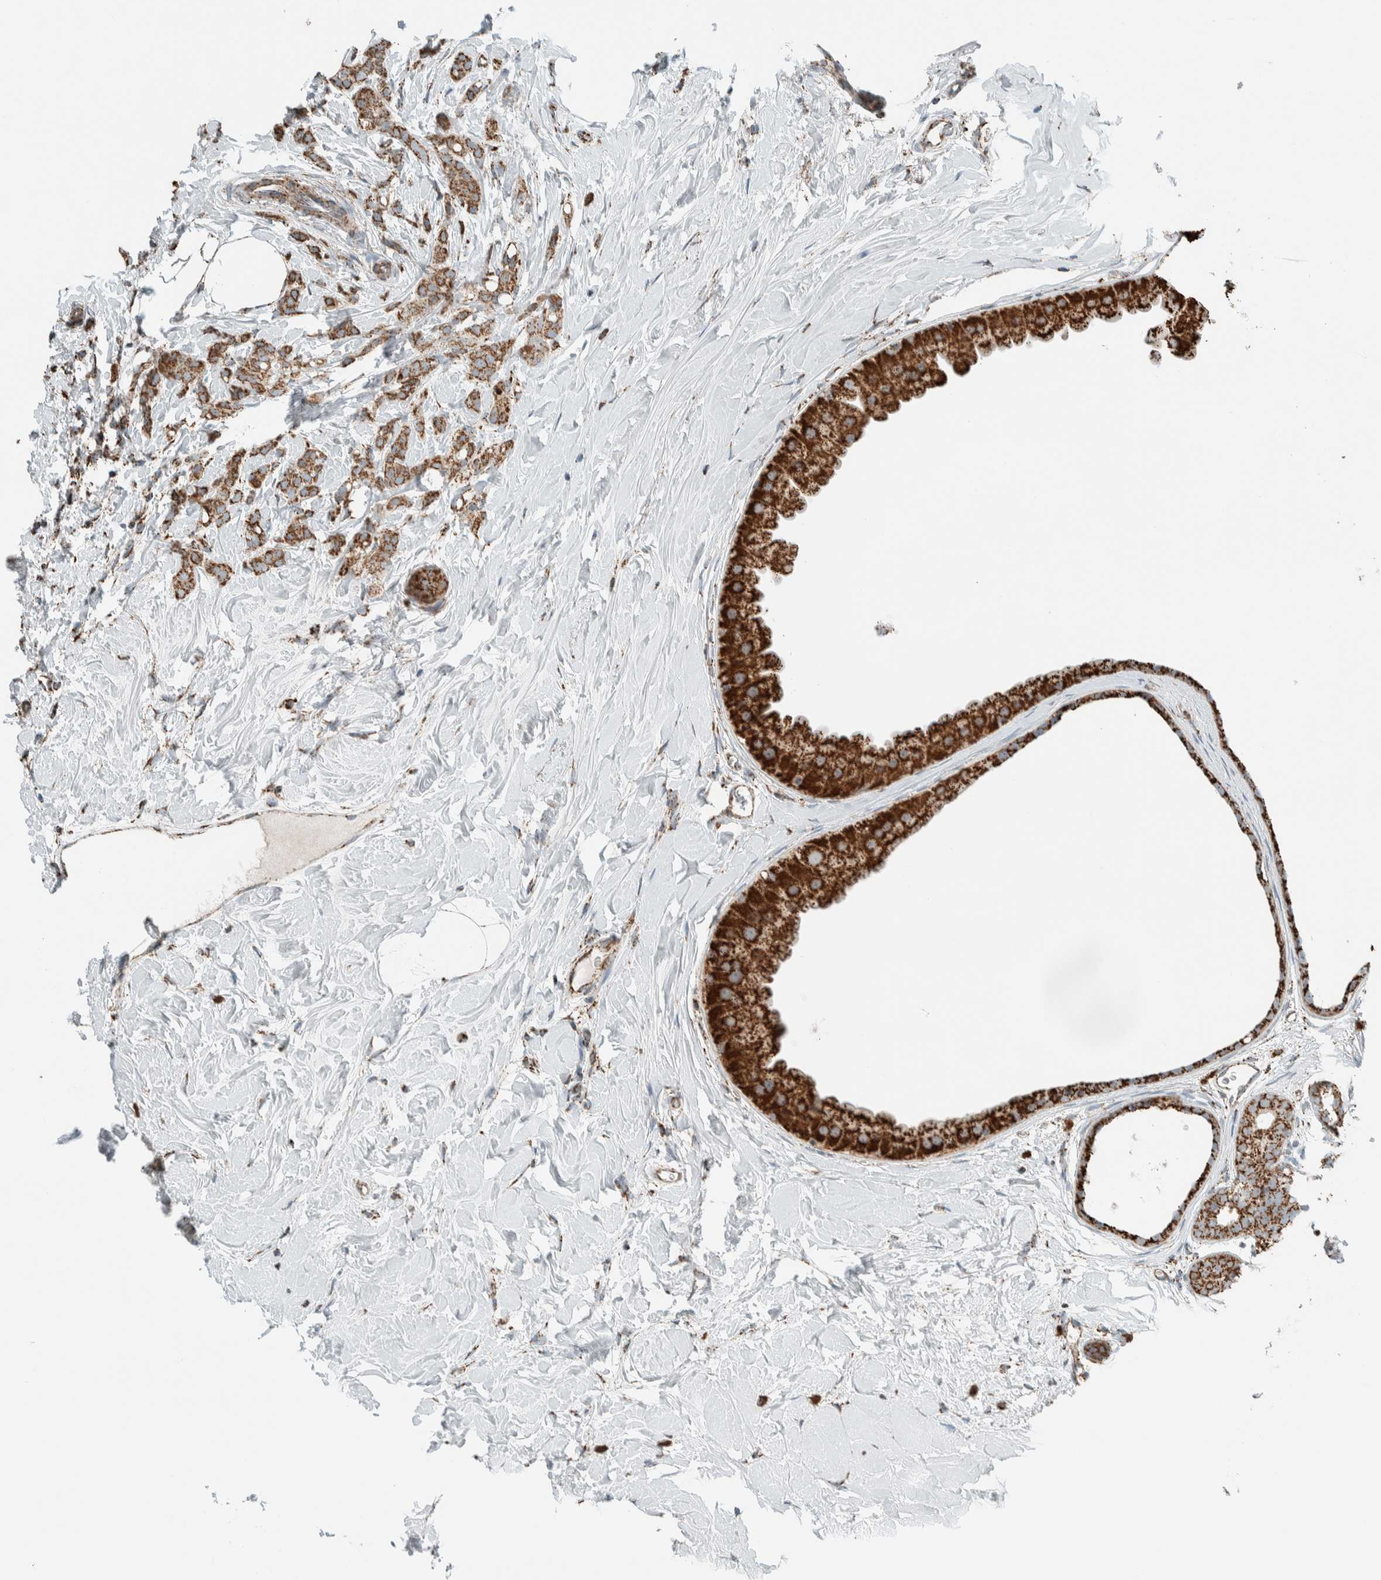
{"staining": {"intensity": "moderate", "quantity": ">75%", "location": "cytoplasmic/membranous"}, "tissue": "breast cancer", "cell_type": "Tumor cells", "image_type": "cancer", "snomed": [{"axis": "morphology", "description": "Lobular carcinoma, in situ"}, {"axis": "morphology", "description": "Lobular carcinoma"}, {"axis": "topography", "description": "Breast"}], "caption": "The immunohistochemical stain shows moderate cytoplasmic/membranous expression in tumor cells of lobular carcinoma in situ (breast) tissue.", "gene": "ZNF454", "patient": {"sex": "female", "age": 41}}